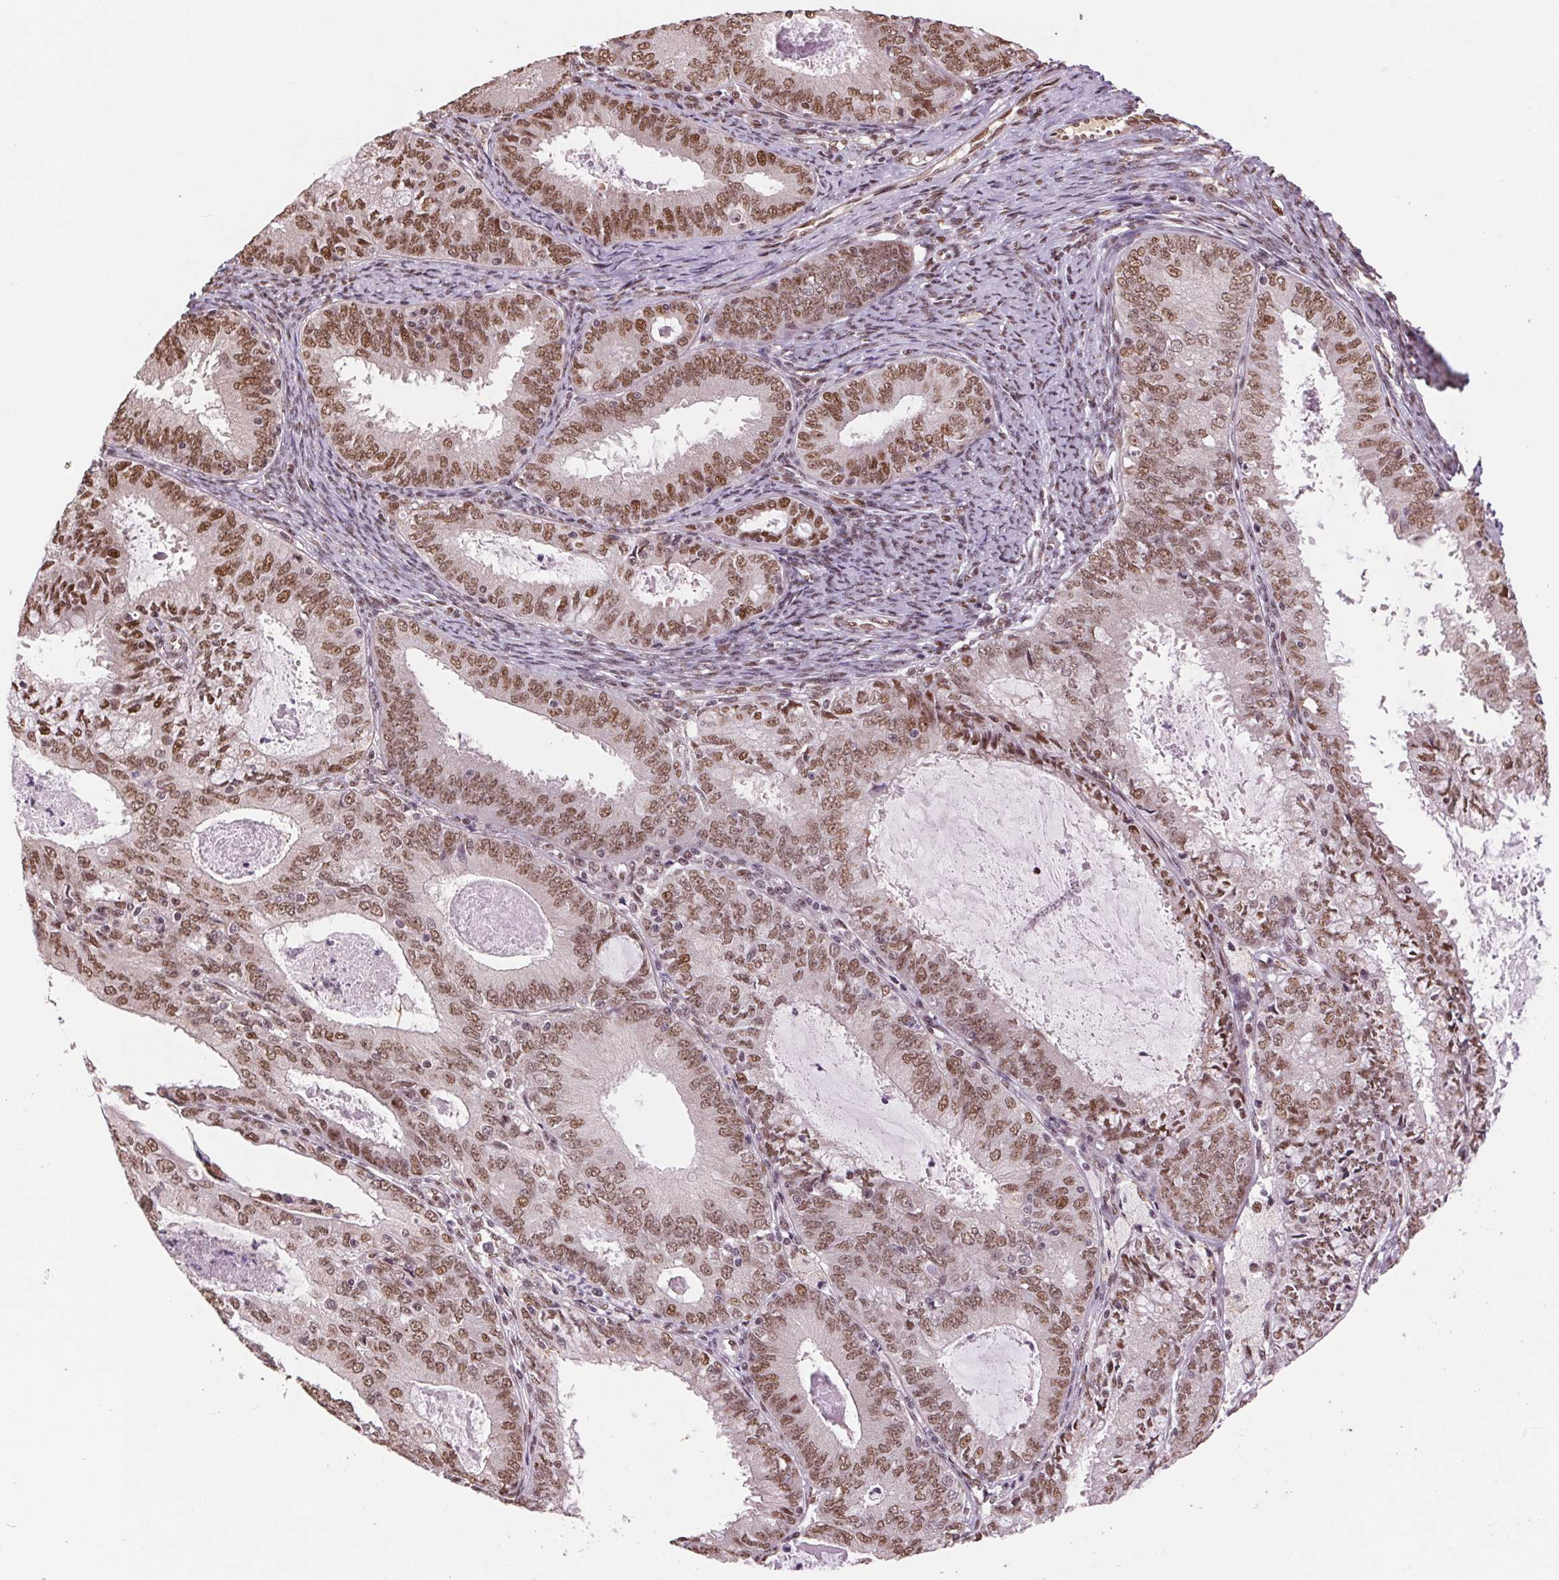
{"staining": {"intensity": "moderate", "quantity": ">75%", "location": "nuclear"}, "tissue": "endometrial cancer", "cell_type": "Tumor cells", "image_type": "cancer", "snomed": [{"axis": "morphology", "description": "Adenocarcinoma, NOS"}, {"axis": "topography", "description": "Endometrium"}], "caption": "A micrograph showing moderate nuclear positivity in about >75% of tumor cells in adenocarcinoma (endometrial), as visualized by brown immunohistochemical staining.", "gene": "RAD23A", "patient": {"sex": "female", "age": 57}}